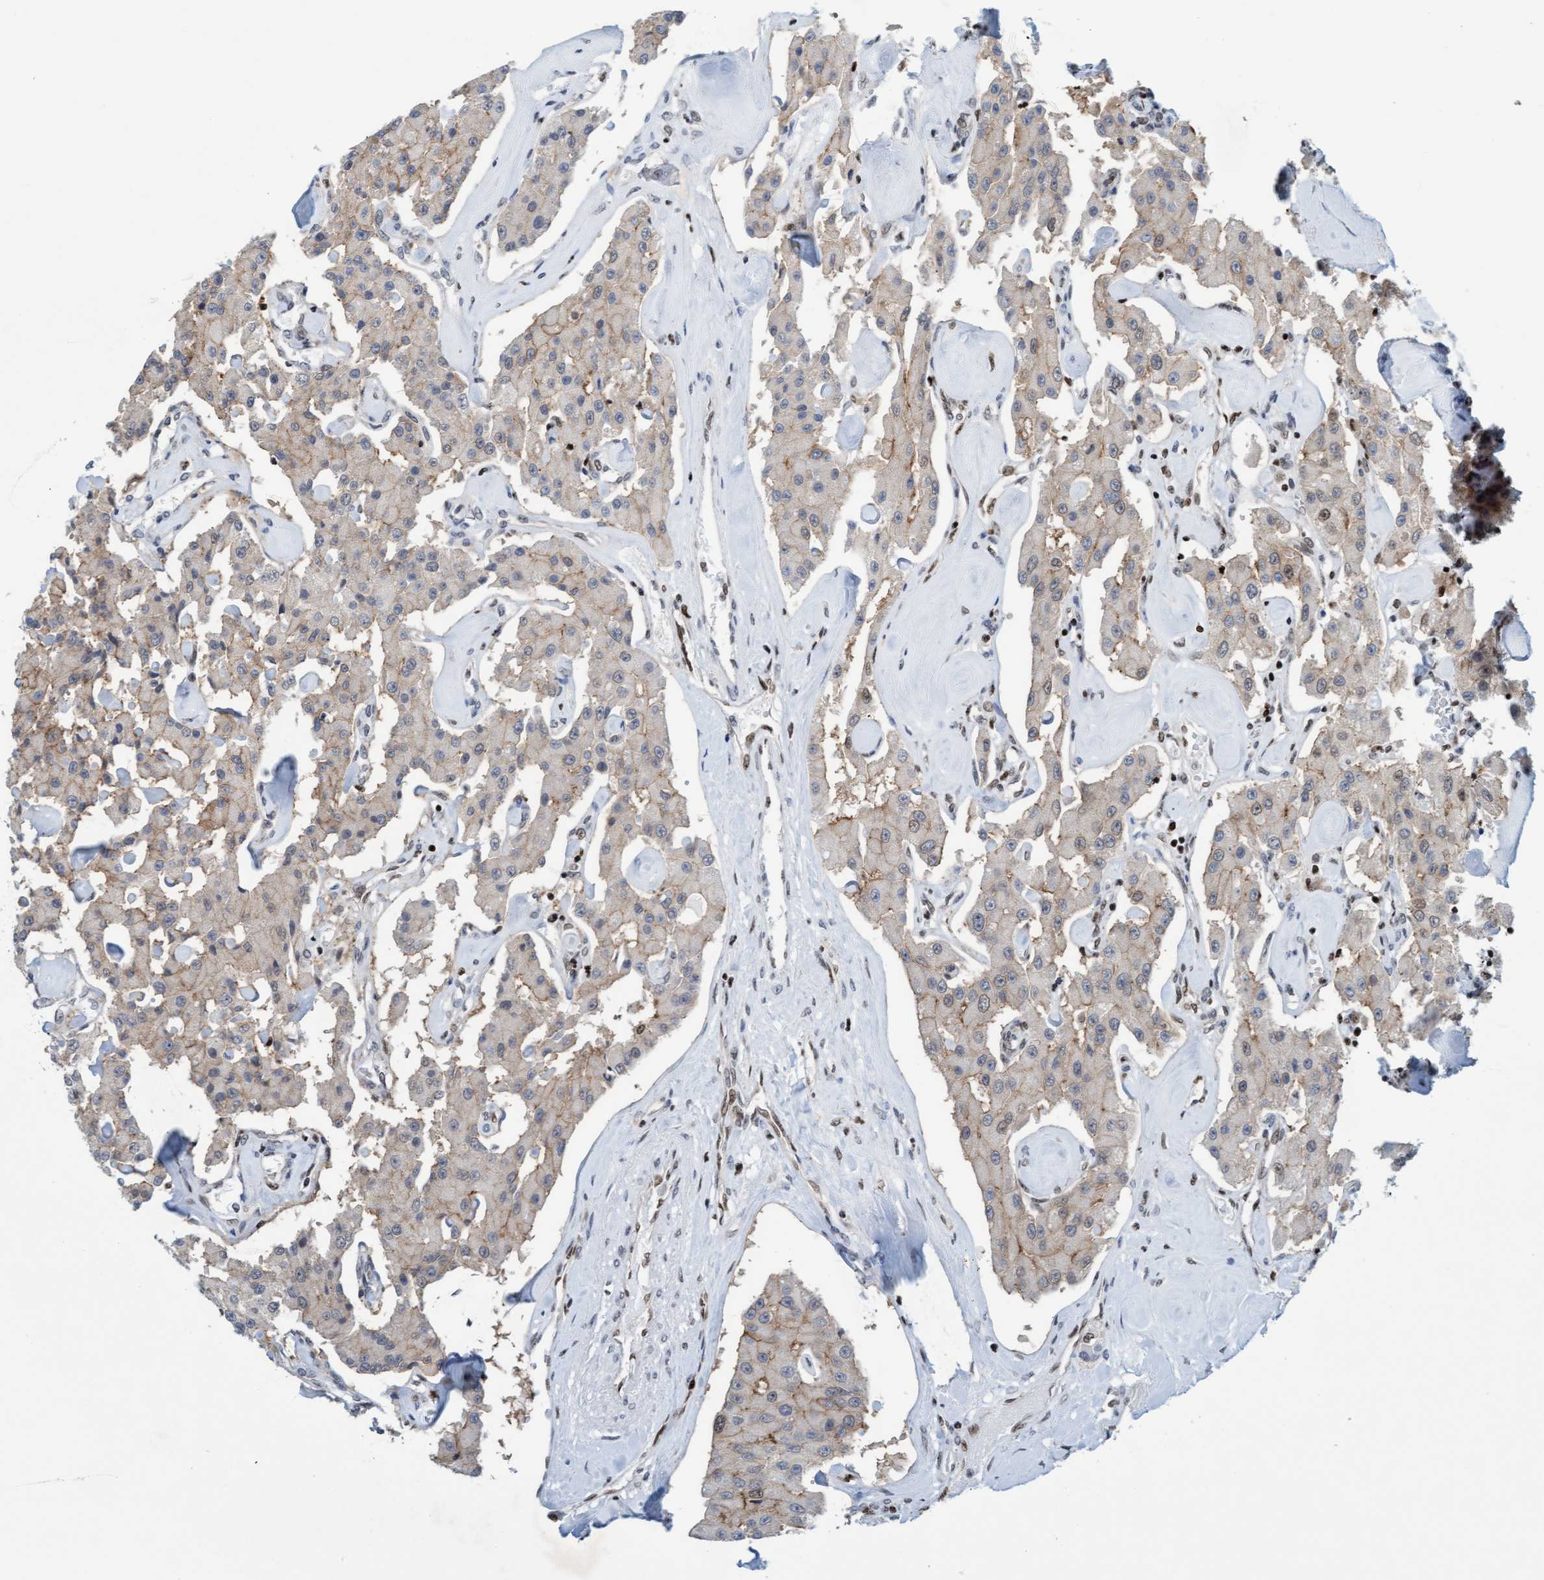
{"staining": {"intensity": "moderate", "quantity": "<25%", "location": "nuclear"}, "tissue": "carcinoid", "cell_type": "Tumor cells", "image_type": "cancer", "snomed": [{"axis": "morphology", "description": "Carcinoid, malignant, NOS"}, {"axis": "topography", "description": "Pancreas"}], "caption": "Tumor cells exhibit low levels of moderate nuclear expression in about <25% of cells in carcinoid.", "gene": "GLRX2", "patient": {"sex": "male", "age": 41}}